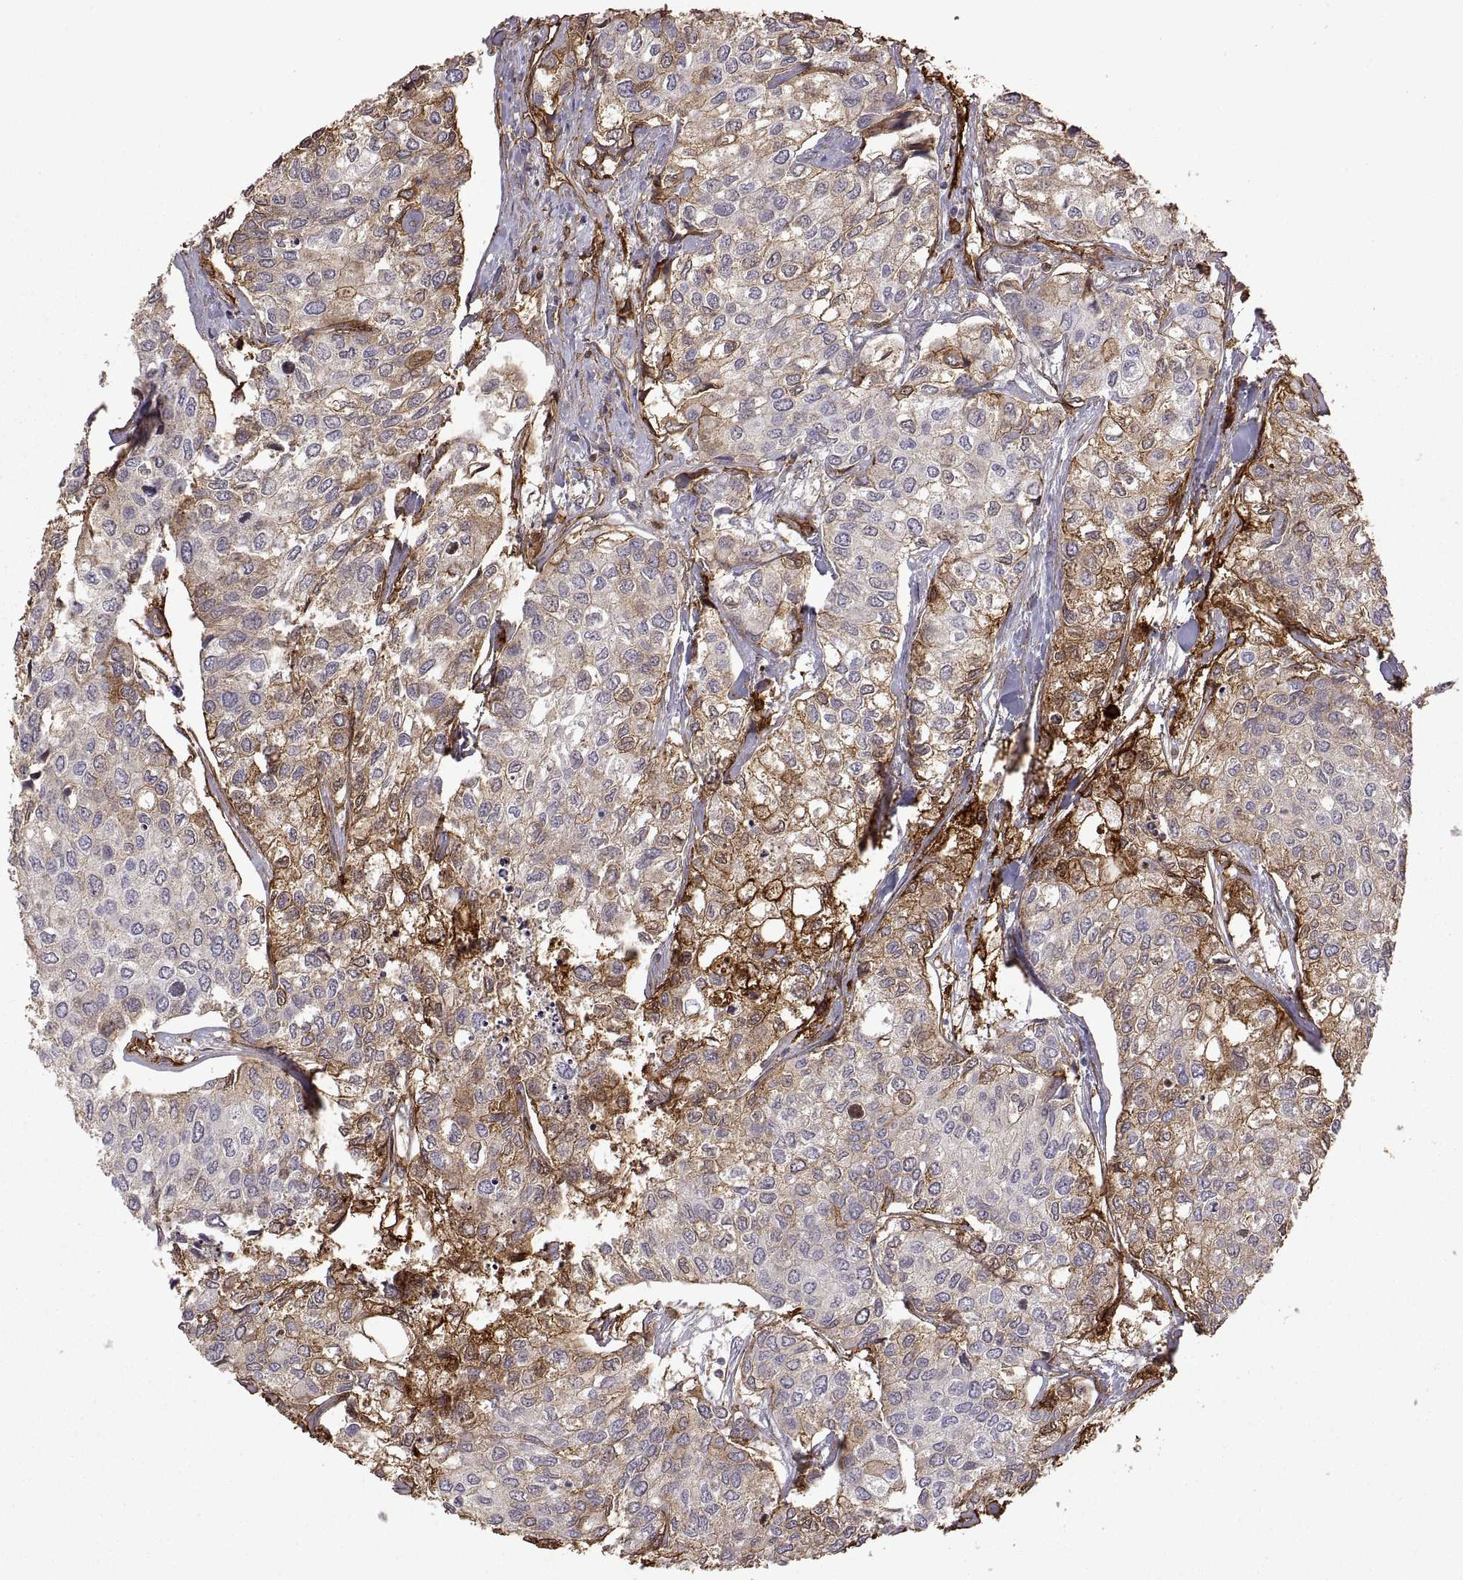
{"staining": {"intensity": "moderate", "quantity": "25%-75%", "location": "cytoplasmic/membranous"}, "tissue": "urothelial cancer", "cell_type": "Tumor cells", "image_type": "cancer", "snomed": [{"axis": "morphology", "description": "Urothelial carcinoma, High grade"}, {"axis": "topography", "description": "Urinary bladder"}], "caption": "High-grade urothelial carcinoma stained with a protein marker demonstrates moderate staining in tumor cells.", "gene": "S100A10", "patient": {"sex": "male", "age": 73}}